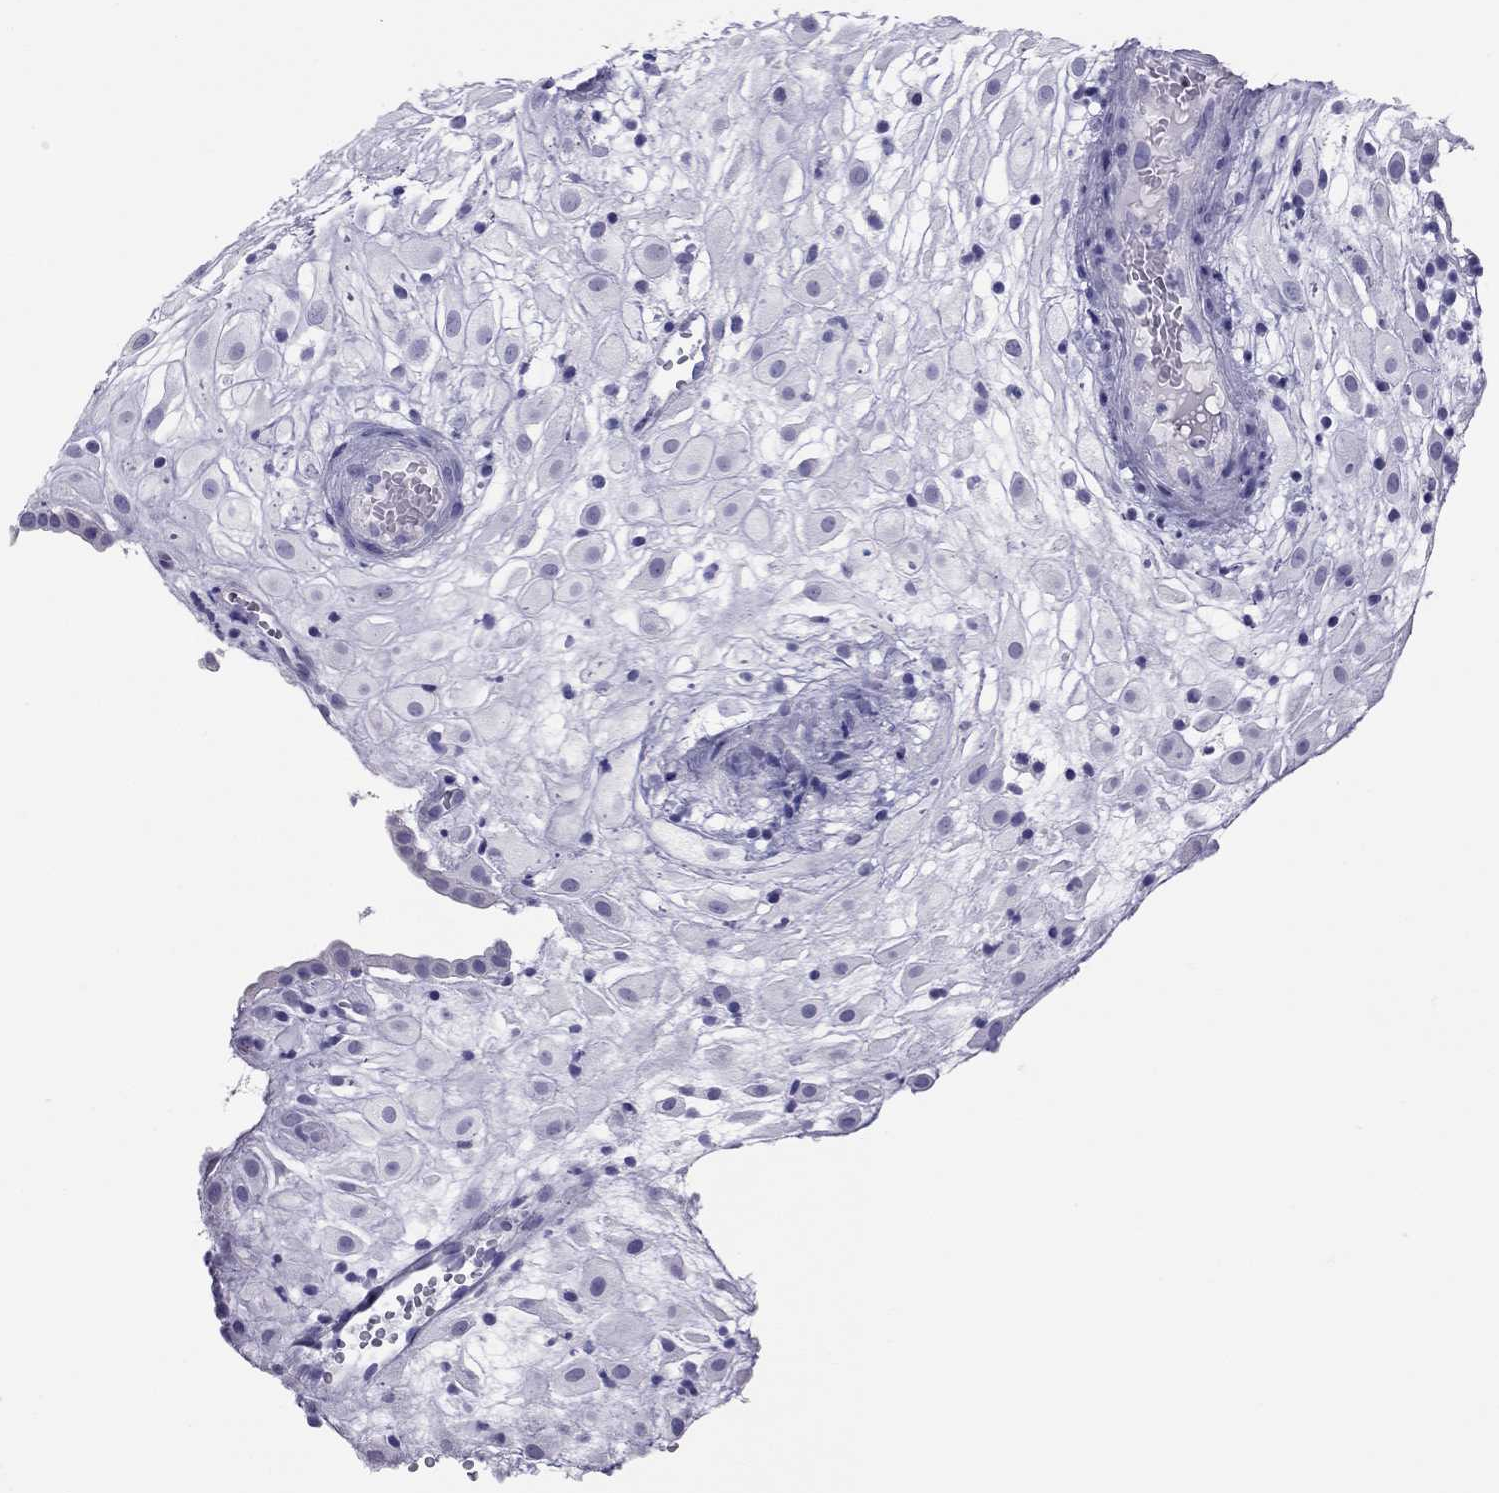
{"staining": {"intensity": "negative", "quantity": "none", "location": "none"}, "tissue": "placenta", "cell_type": "Decidual cells", "image_type": "normal", "snomed": [{"axis": "morphology", "description": "Normal tissue, NOS"}, {"axis": "topography", "description": "Placenta"}], "caption": "A high-resolution photomicrograph shows immunohistochemistry staining of normal placenta, which exhibits no significant positivity in decidual cells. (DAB (3,3'-diaminobenzidine) IHC, high magnification).", "gene": "TRPM3", "patient": {"sex": "female", "age": 24}}